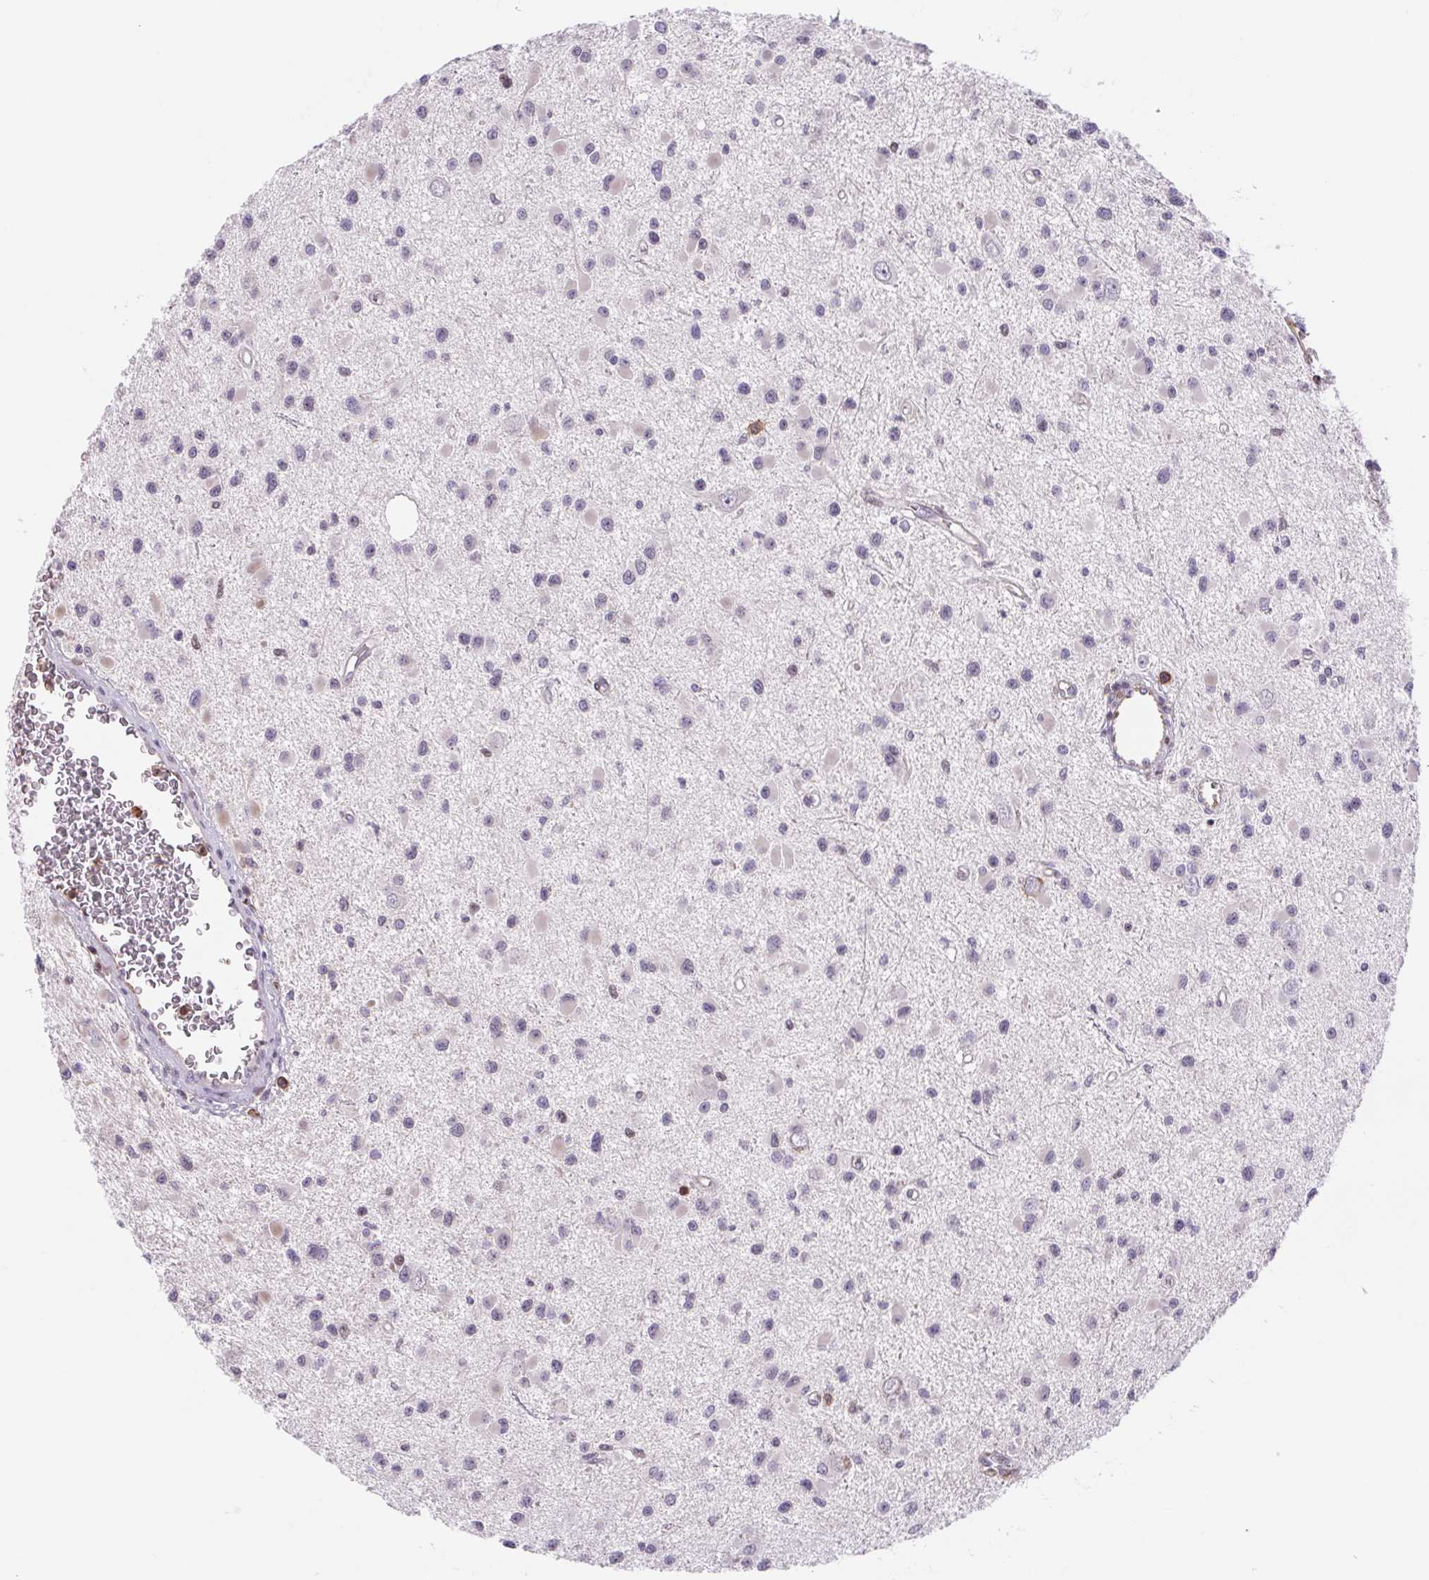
{"staining": {"intensity": "negative", "quantity": "none", "location": "none"}, "tissue": "glioma", "cell_type": "Tumor cells", "image_type": "cancer", "snomed": [{"axis": "morphology", "description": "Glioma, malignant, High grade"}, {"axis": "topography", "description": "Brain"}], "caption": "This is an immunohistochemistry (IHC) micrograph of glioma. There is no expression in tumor cells.", "gene": "TPRG1", "patient": {"sex": "male", "age": 54}}